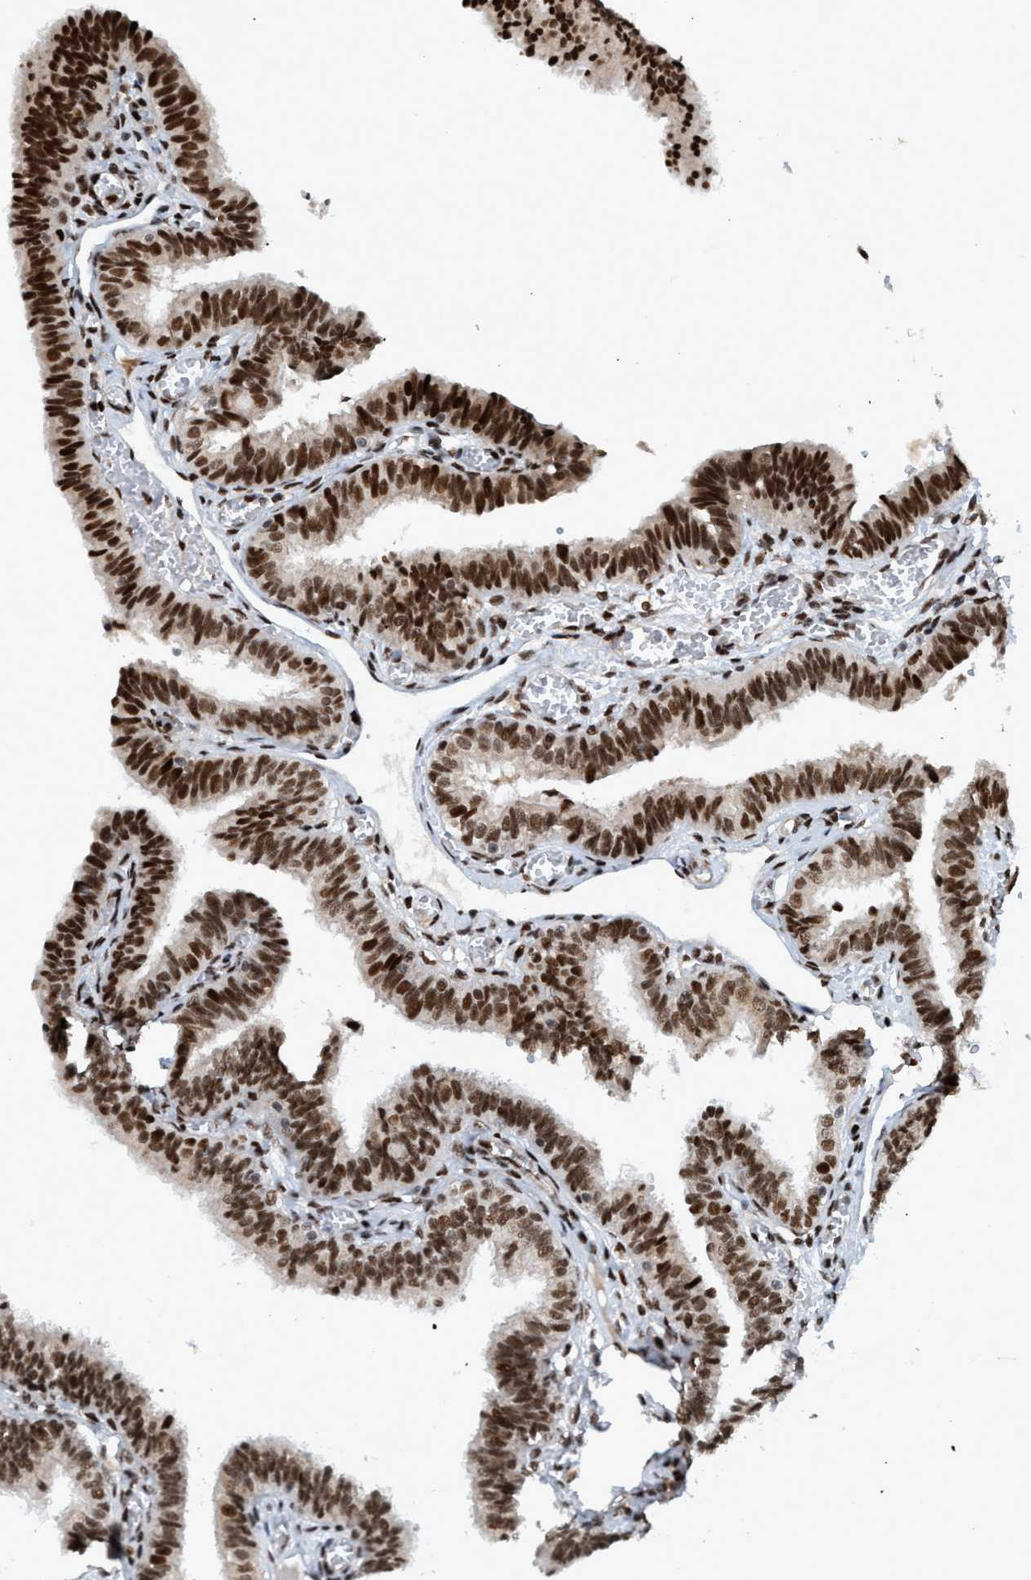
{"staining": {"intensity": "strong", "quantity": ">75%", "location": "nuclear"}, "tissue": "fallopian tube", "cell_type": "Glandular cells", "image_type": "normal", "snomed": [{"axis": "morphology", "description": "Normal tissue, NOS"}, {"axis": "topography", "description": "Fallopian tube"}], "caption": "Immunohistochemistry of unremarkable human fallopian tube demonstrates high levels of strong nuclear positivity in approximately >75% of glandular cells. The protein is shown in brown color, while the nuclei are stained blue.", "gene": "TOPBP1", "patient": {"sex": "female", "age": 46}}